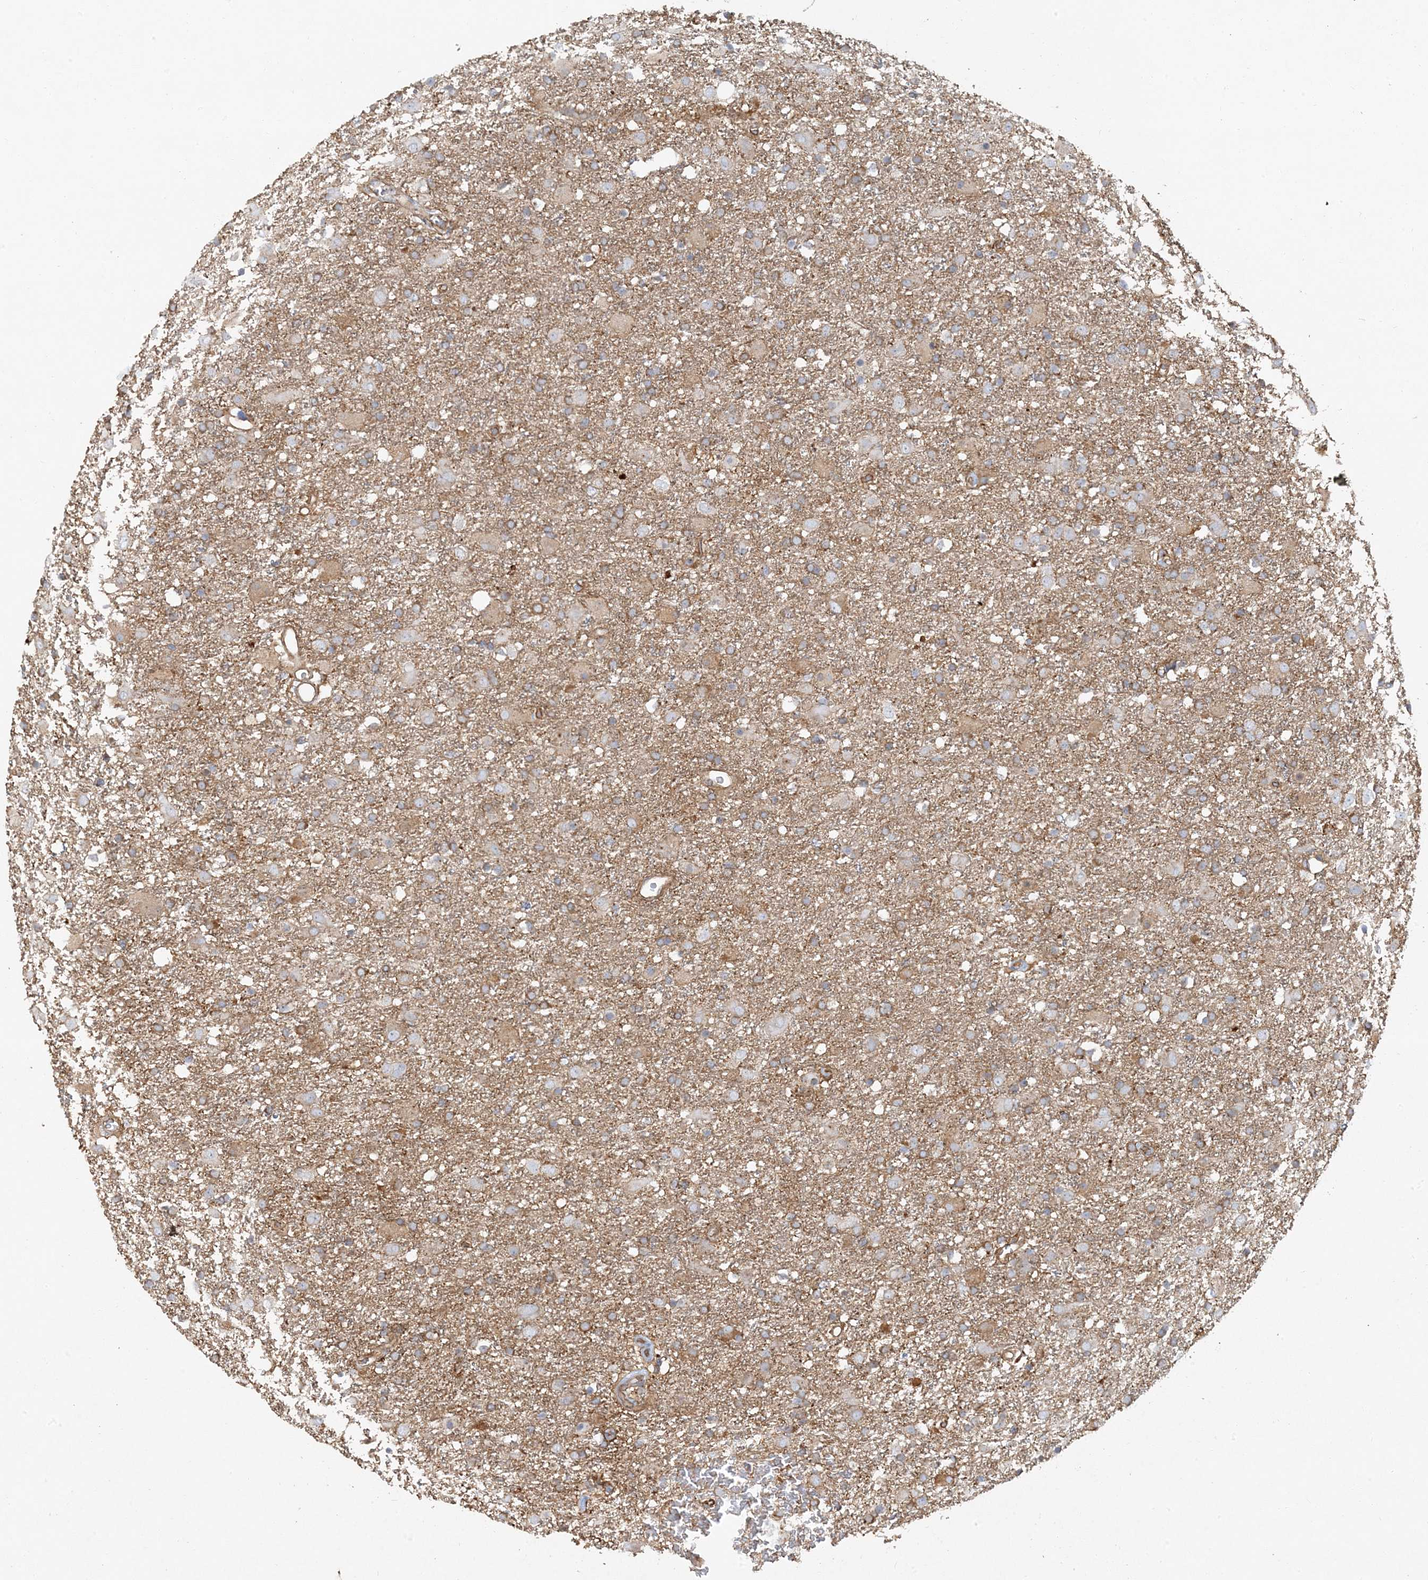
{"staining": {"intensity": "moderate", "quantity": "<25%", "location": "cytoplasmic/membranous"}, "tissue": "glioma", "cell_type": "Tumor cells", "image_type": "cancer", "snomed": [{"axis": "morphology", "description": "Glioma, malignant, Low grade"}, {"axis": "topography", "description": "Brain"}], "caption": "Immunohistochemical staining of human low-grade glioma (malignant) shows low levels of moderate cytoplasmic/membranous expression in about <25% of tumor cells.", "gene": "ATP23", "patient": {"sex": "male", "age": 65}}